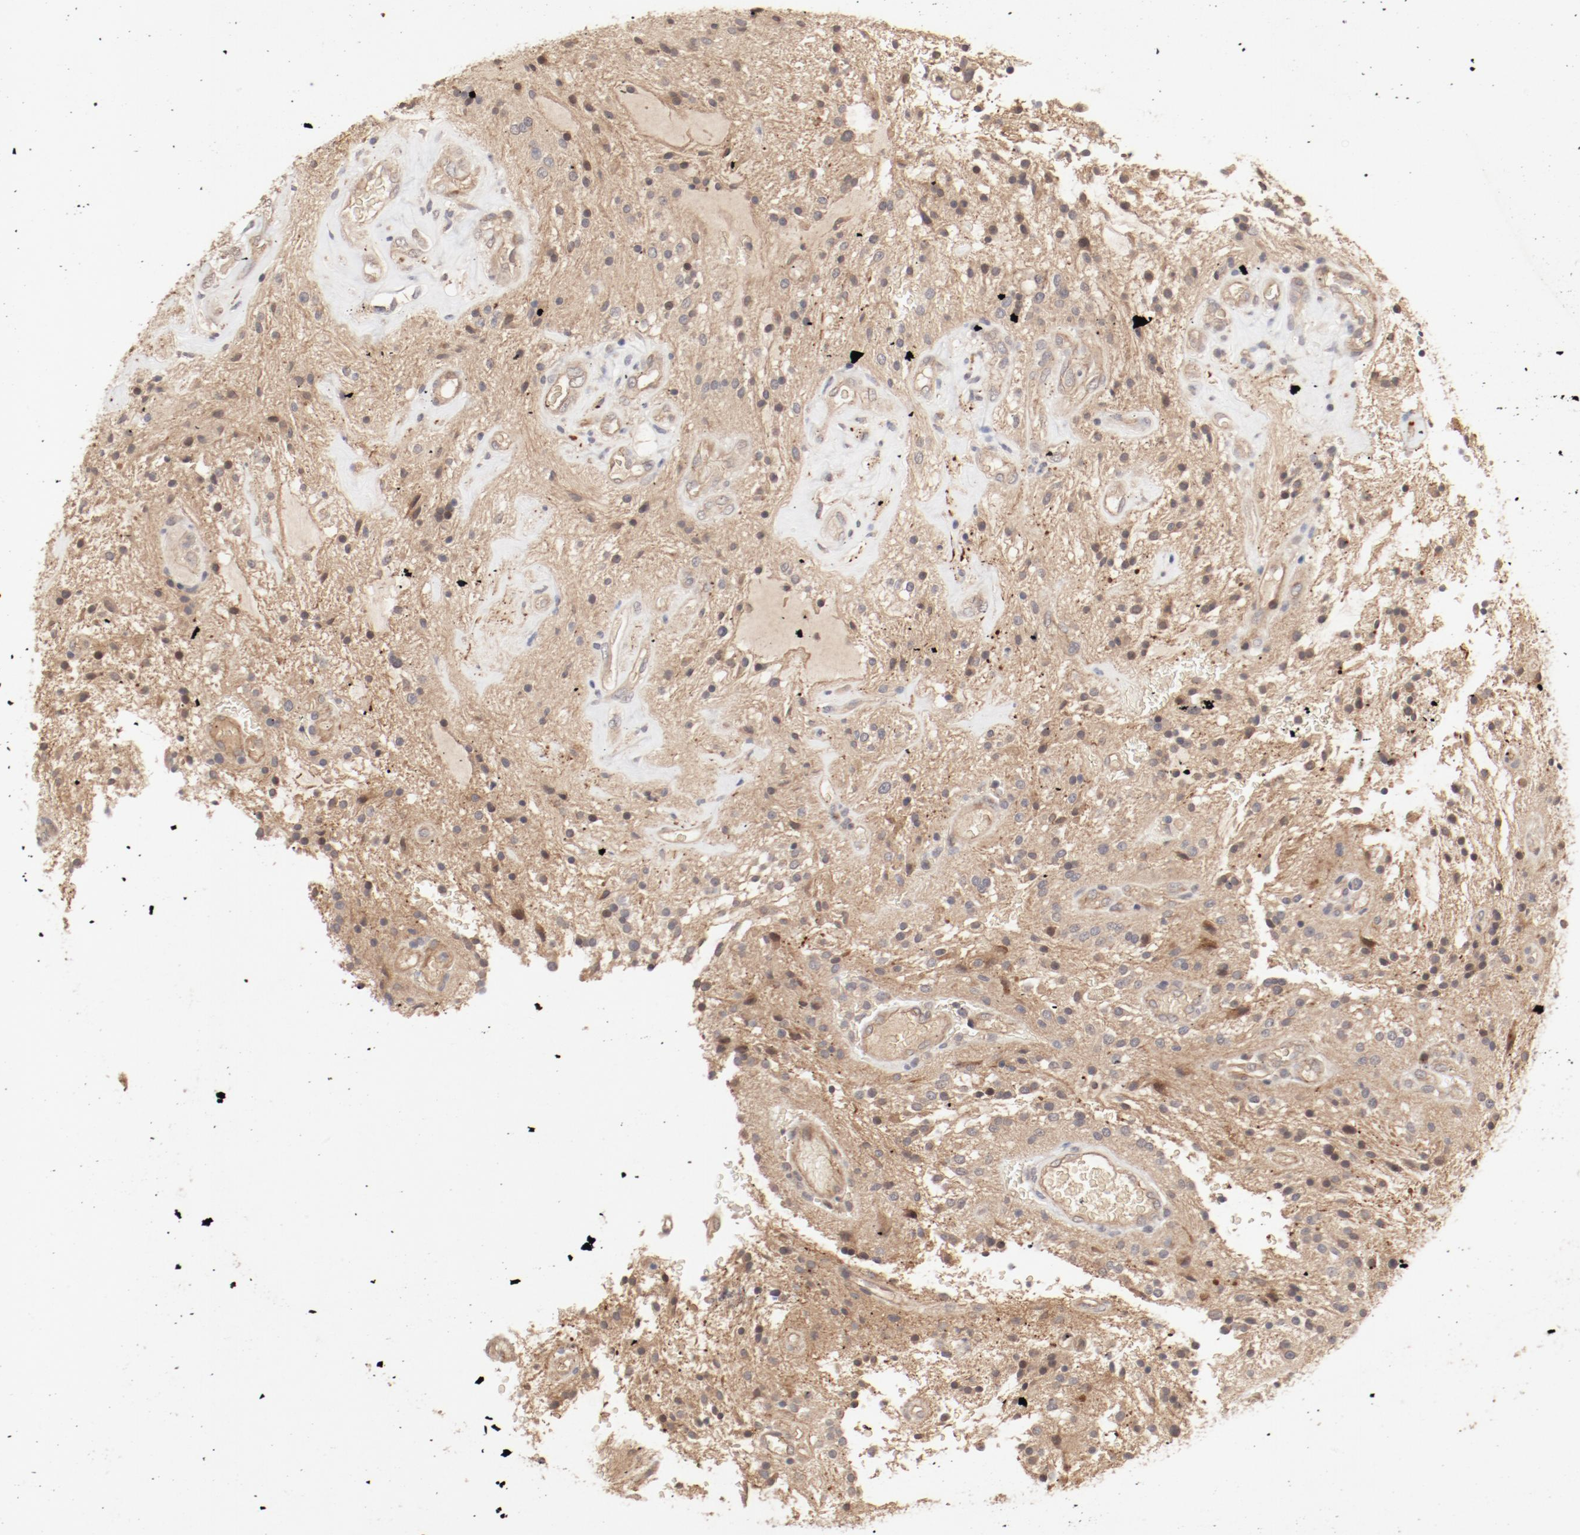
{"staining": {"intensity": "moderate", "quantity": ">75%", "location": "cytoplasmic/membranous,nuclear"}, "tissue": "glioma", "cell_type": "Tumor cells", "image_type": "cancer", "snomed": [{"axis": "morphology", "description": "Glioma, malignant, NOS"}, {"axis": "topography", "description": "Cerebellum"}], "caption": "Human glioma (malignant) stained with a protein marker shows moderate staining in tumor cells.", "gene": "IL3RA", "patient": {"sex": "female", "age": 10}}